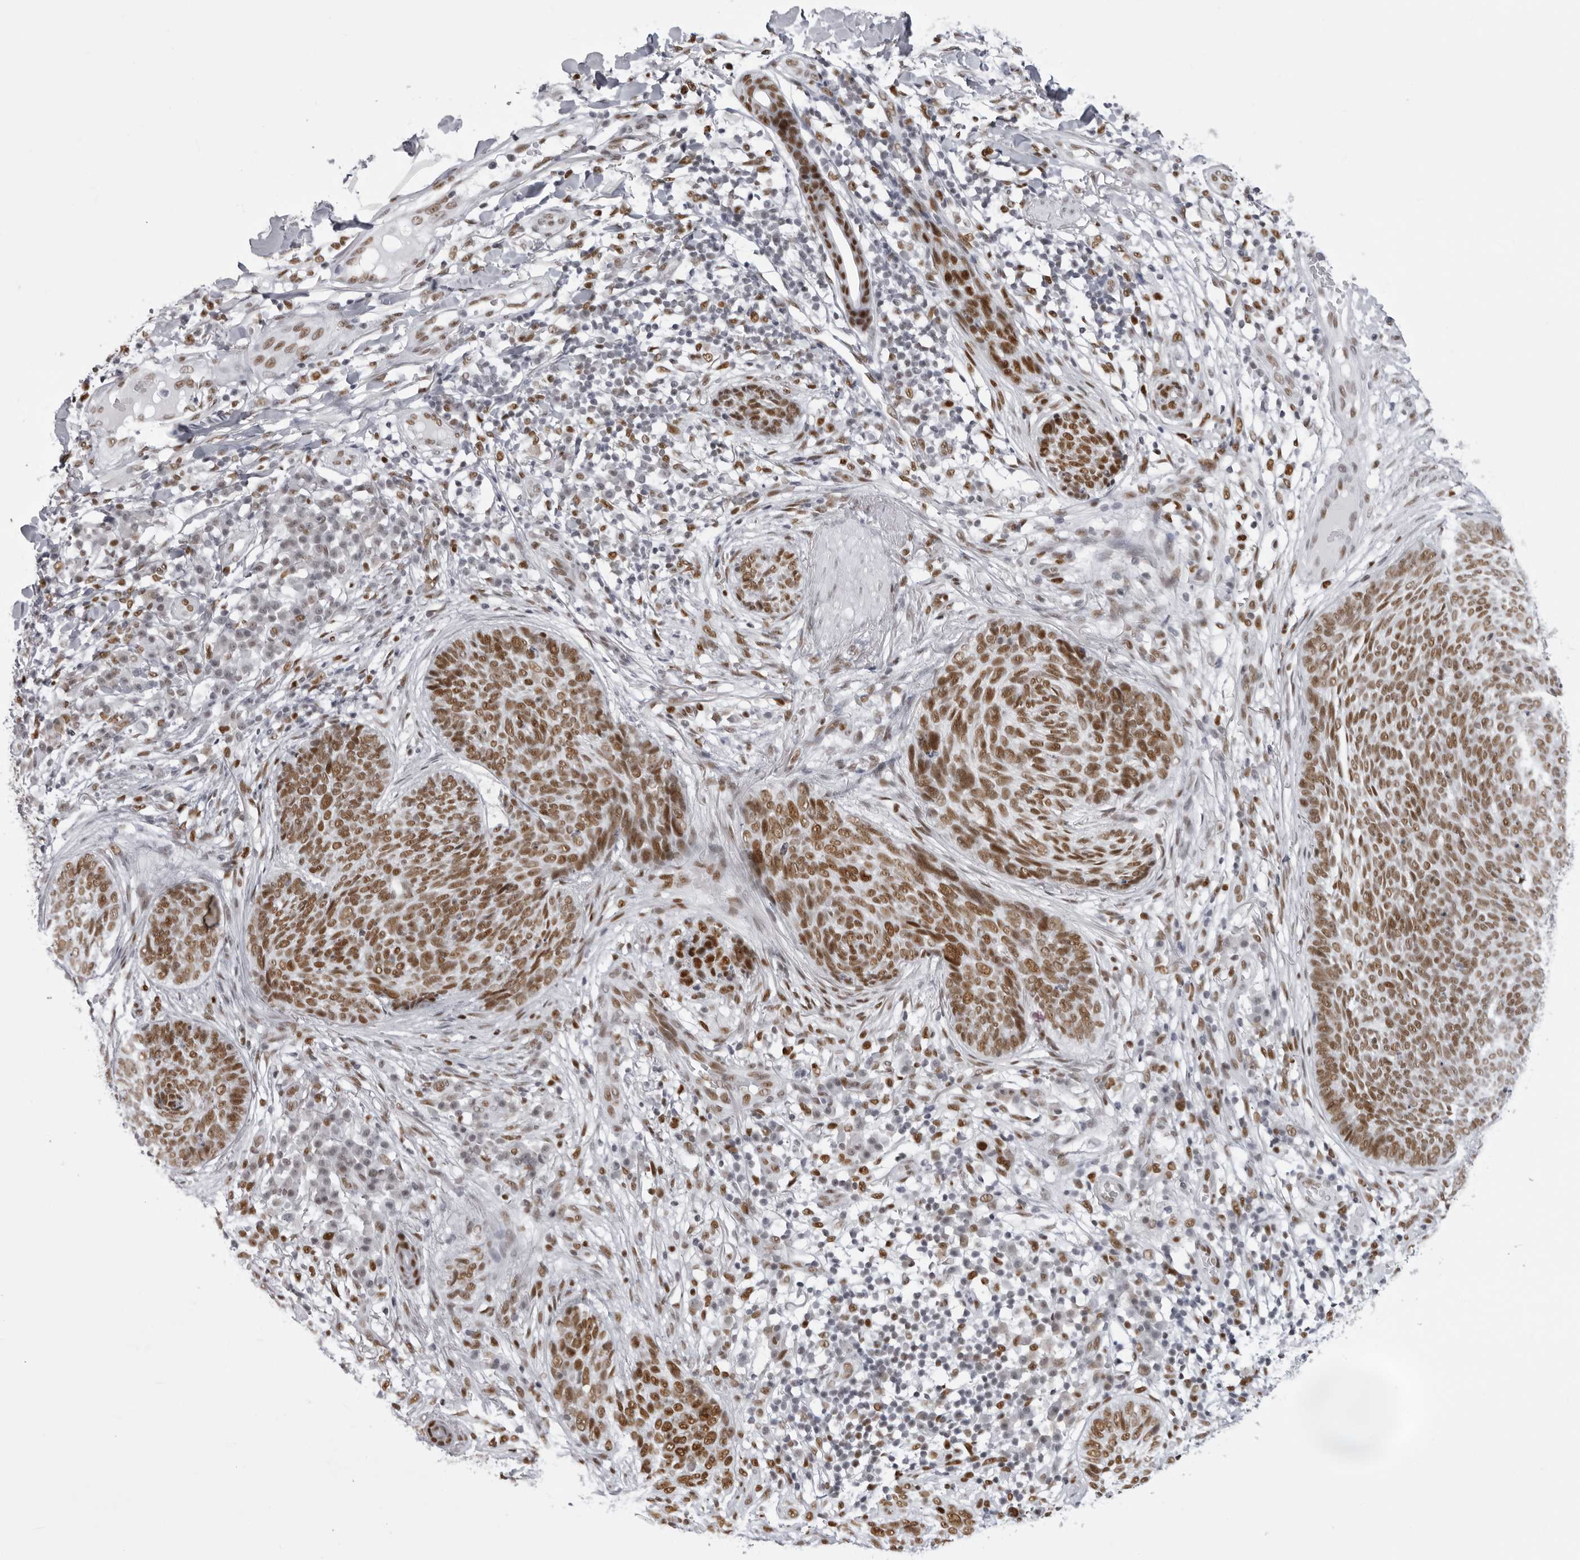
{"staining": {"intensity": "moderate", "quantity": ">75%", "location": "nuclear"}, "tissue": "skin cancer", "cell_type": "Tumor cells", "image_type": "cancer", "snomed": [{"axis": "morphology", "description": "Basal cell carcinoma"}, {"axis": "topography", "description": "Skin"}], "caption": "Brown immunohistochemical staining in skin cancer (basal cell carcinoma) displays moderate nuclear positivity in approximately >75% of tumor cells.", "gene": "IRF2BP2", "patient": {"sex": "female", "age": 64}}